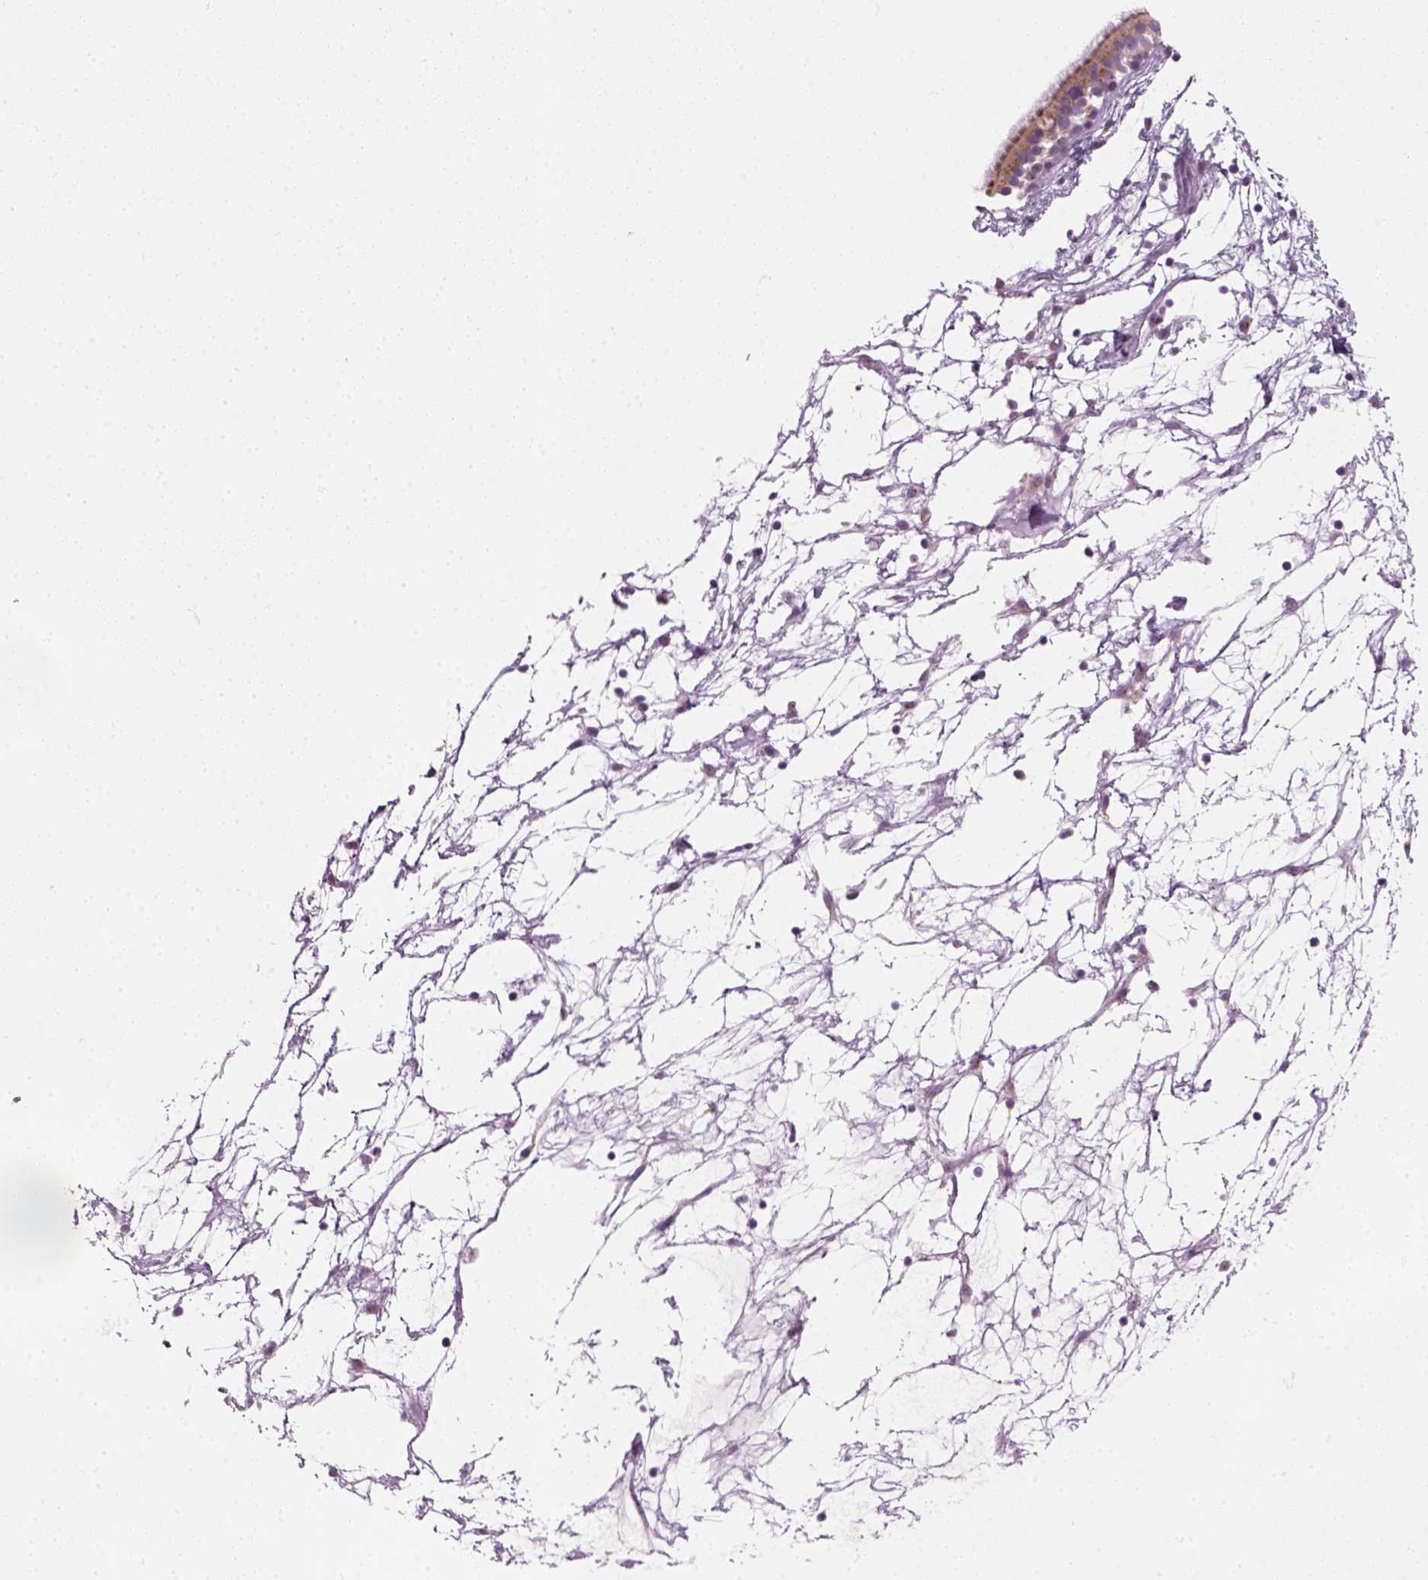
{"staining": {"intensity": "moderate", "quantity": "25%-75%", "location": "cytoplasmic/membranous"}, "tissue": "nasopharynx", "cell_type": "Respiratory epithelial cells", "image_type": "normal", "snomed": [{"axis": "morphology", "description": "Normal tissue, NOS"}, {"axis": "topography", "description": "Nasopharynx"}], "caption": "Nasopharynx stained with IHC displays moderate cytoplasmic/membranous positivity in approximately 25%-75% of respiratory epithelial cells.", "gene": "IL4", "patient": {"sex": "male", "age": 68}}